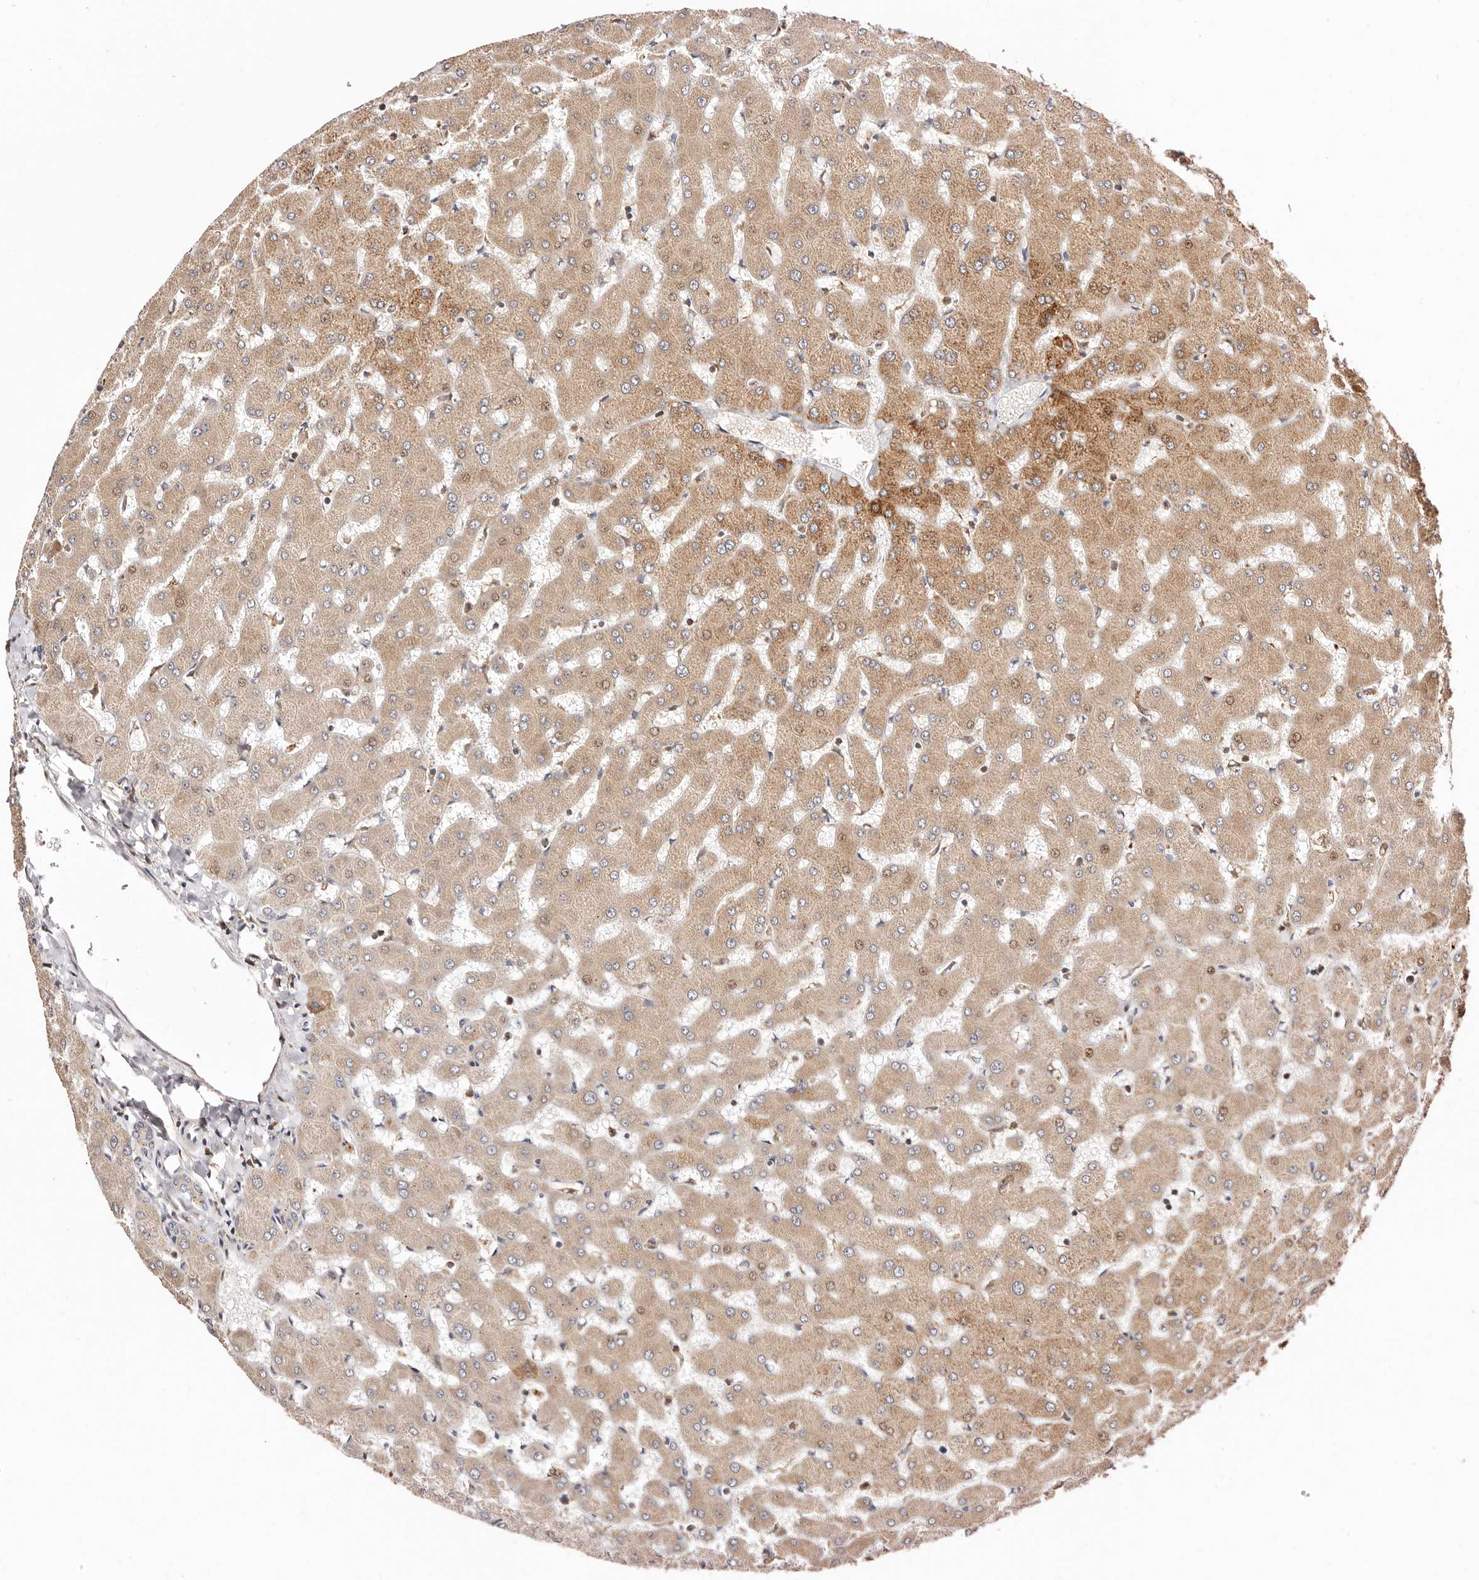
{"staining": {"intensity": "weak", "quantity": "25%-75%", "location": "cytoplasmic/membranous"}, "tissue": "liver", "cell_type": "Cholangiocytes", "image_type": "normal", "snomed": [{"axis": "morphology", "description": "Normal tissue, NOS"}, {"axis": "topography", "description": "Liver"}], "caption": "Immunohistochemistry staining of unremarkable liver, which displays low levels of weak cytoplasmic/membranous staining in approximately 25%-75% of cholangiocytes indicating weak cytoplasmic/membranous protein positivity. The staining was performed using DAB (brown) for protein detection and nuclei were counterstained in hematoxylin (blue).", "gene": "MAPK1", "patient": {"sex": "female", "age": 63}}